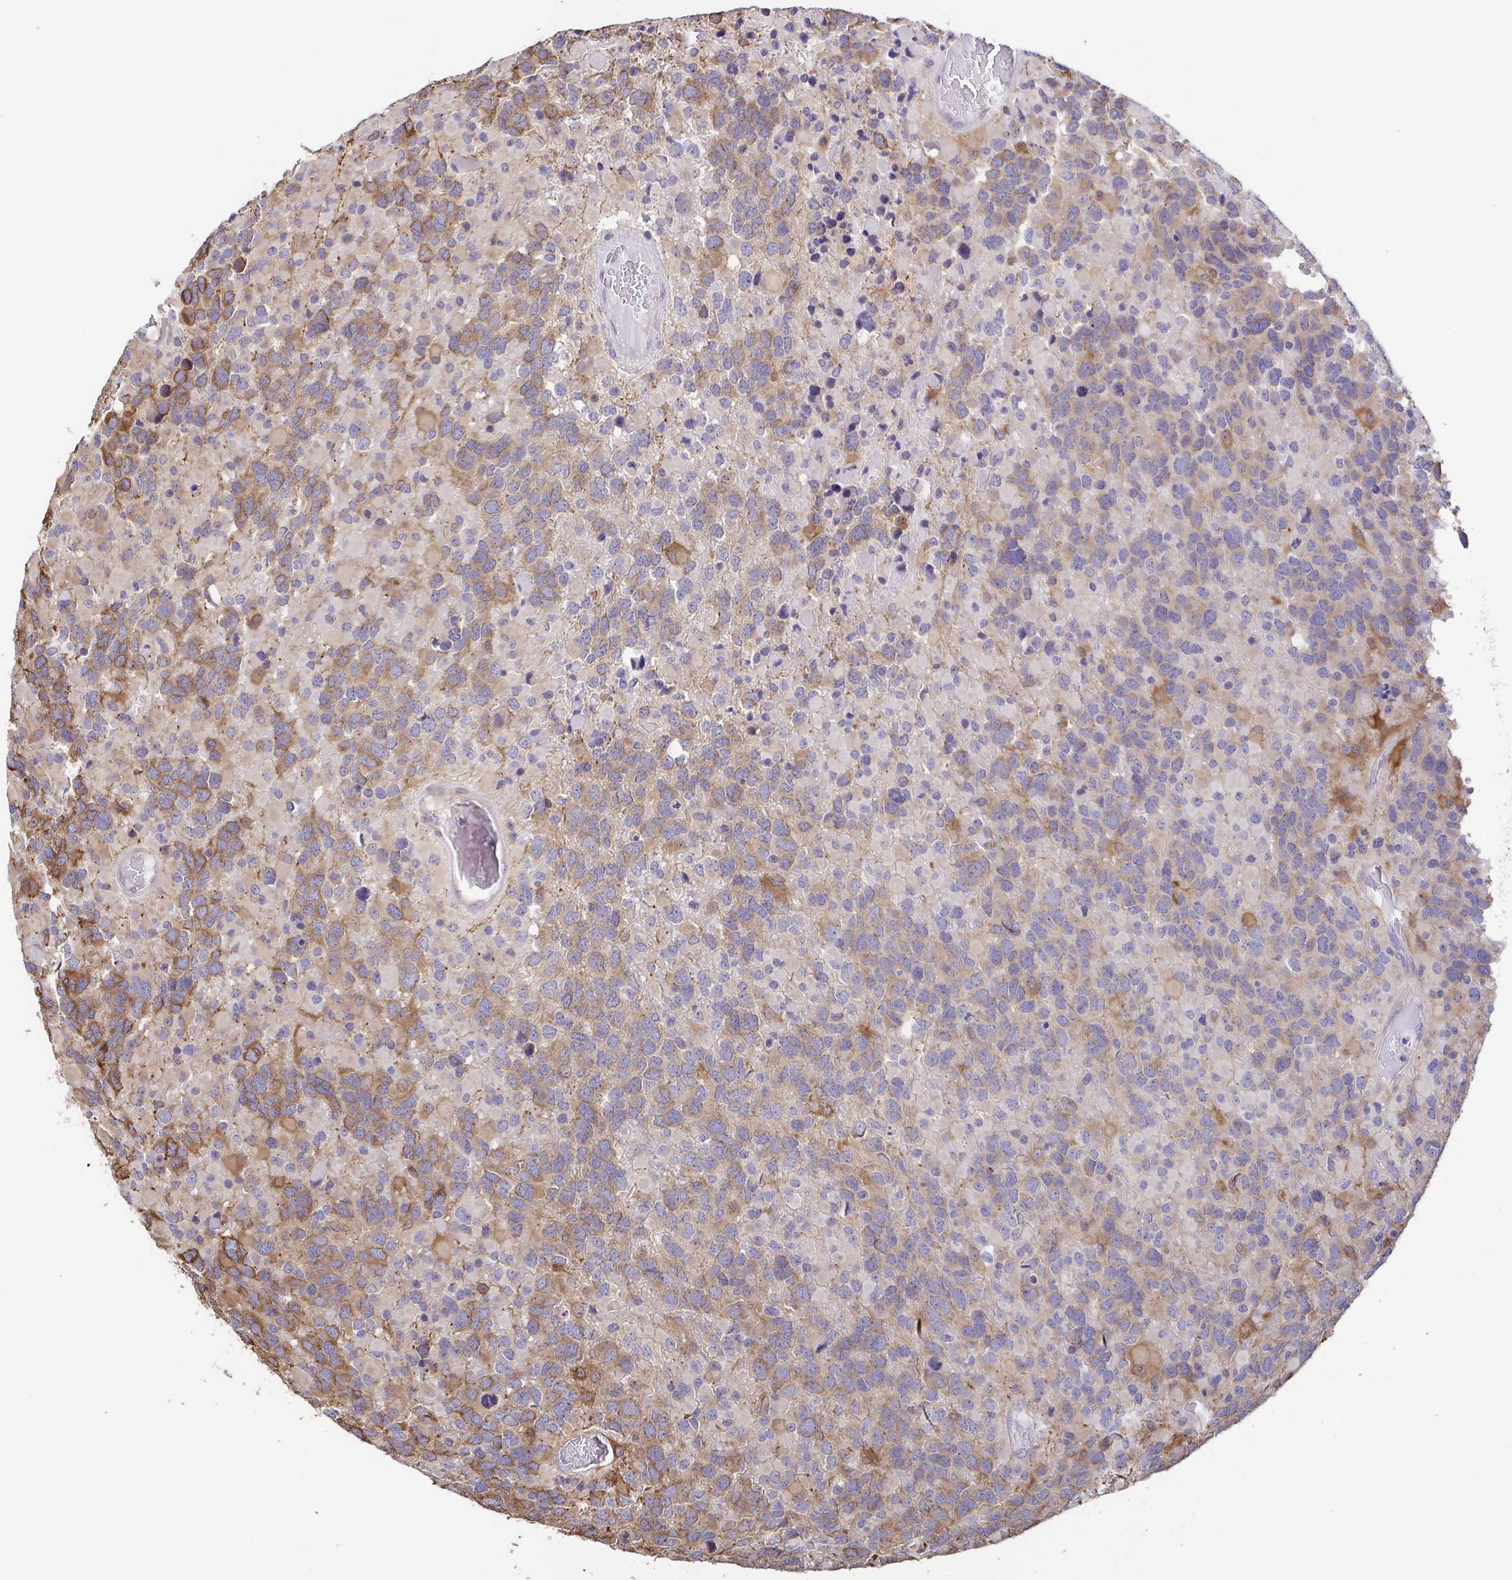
{"staining": {"intensity": "moderate", "quantity": "<25%", "location": "cytoplasmic/membranous"}, "tissue": "glioma", "cell_type": "Tumor cells", "image_type": "cancer", "snomed": [{"axis": "morphology", "description": "Glioma, malignant, High grade"}, {"axis": "topography", "description": "Brain"}], "caption": "Glioma stained for a protein displays moderate cytoplasmic/membranous positivity in tumor cells. Using DAB (3,3'-diaminobenzidine) (brown) and hematoxylin (blue) stains, captured at high magnification using brightfield microscopy.", "gene": "EIF3D", "patient": {"sex": "female", "age": 40}}